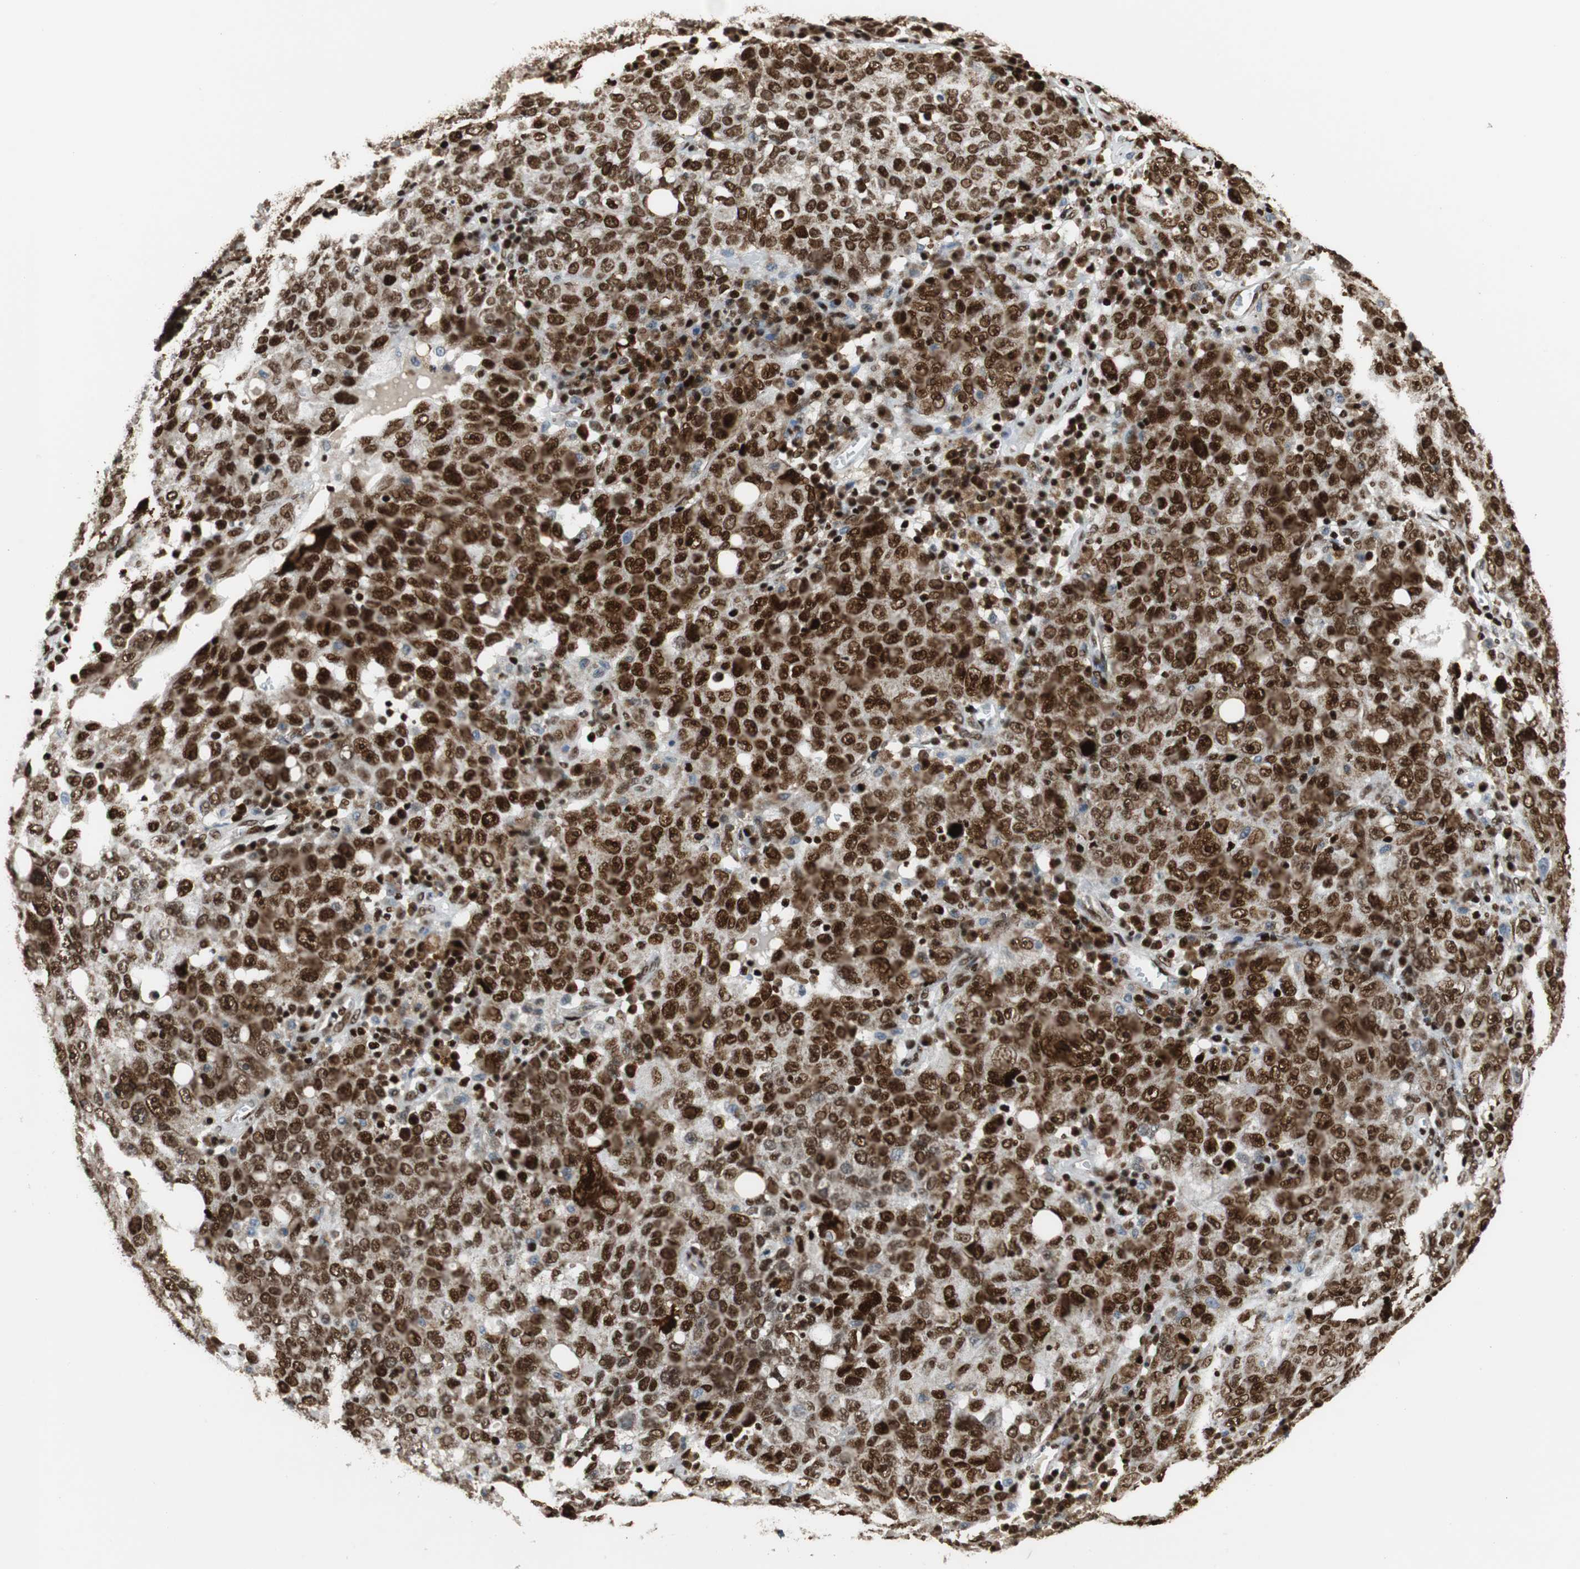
{"staining": {"intensity": "moderate", "quantity": ">75%", "location": "nuclear"}, "tissue": "ovarian cancer", "cell_type": "Tumor cells", "image_type": "cancer", "snomed": [{"axis": "morphology", "description": "Carcinoma, endometroid"}, {"axis": "topography", "description": "Ovary"}], "caption": "There is medium levels of moderate nuclear positivity in tumor cells of ovarian cancer, as demonstrated by immunohistochemical staining (brown color).", "gene": "HDAC1", "patient": {"sex": "female", "age": 62}}